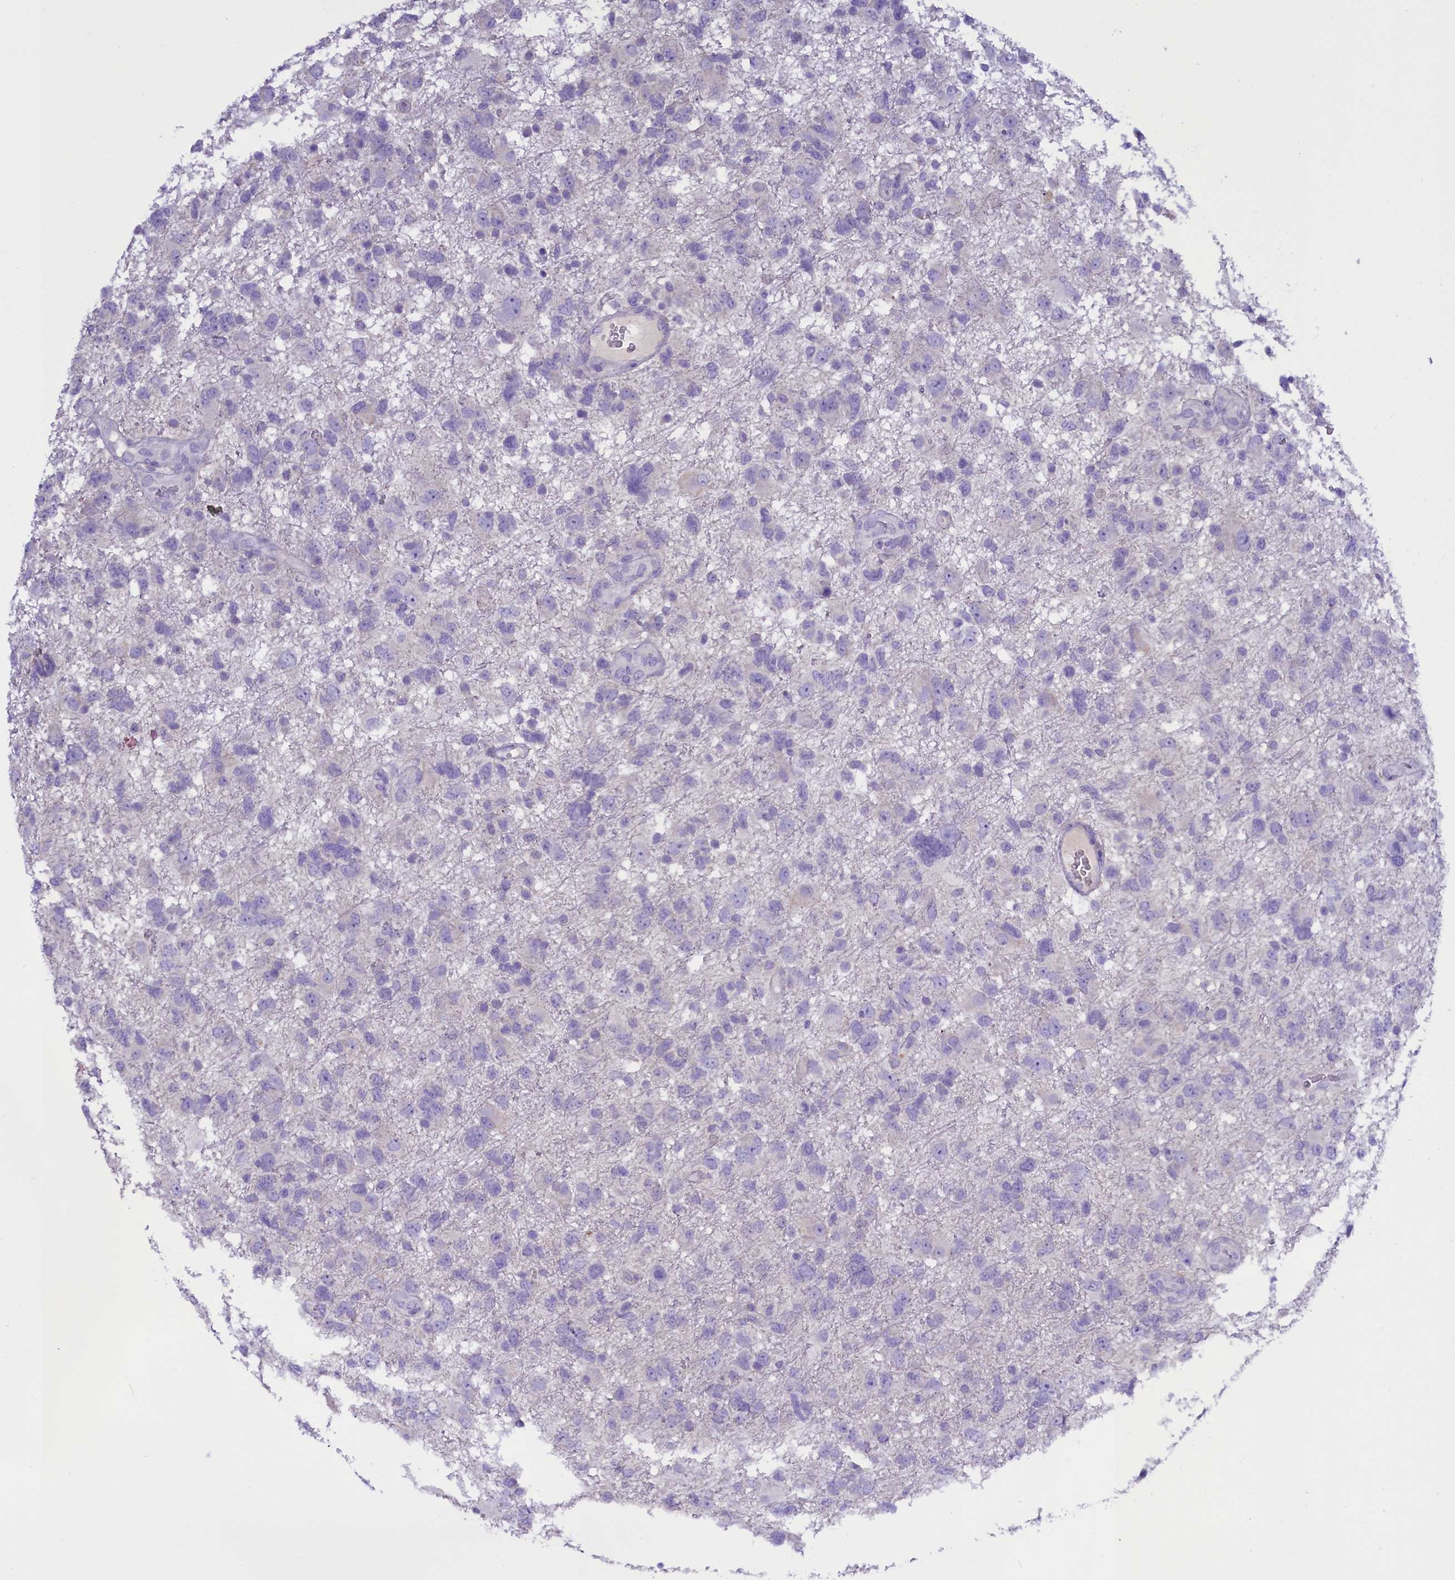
{"staining": {"intensity": "negative", "quantity": "none", "location": "none"}, "tissue": "glioma", "cell_type": "Tumor cells", "image_type": "cancer", "snomed": [{"axis": "morphology", "description": "Glioma, malignant, High grade"}, {"axis": "topography", "description": "Brain"}], "caption": "IHC micrograph of human malignant glioma (high-grade) stained for a protein (brown), which demonstrates no positivity in tumor cells.", "gene": "RTTN", "patient": {"sex": "male", "age": 61}}